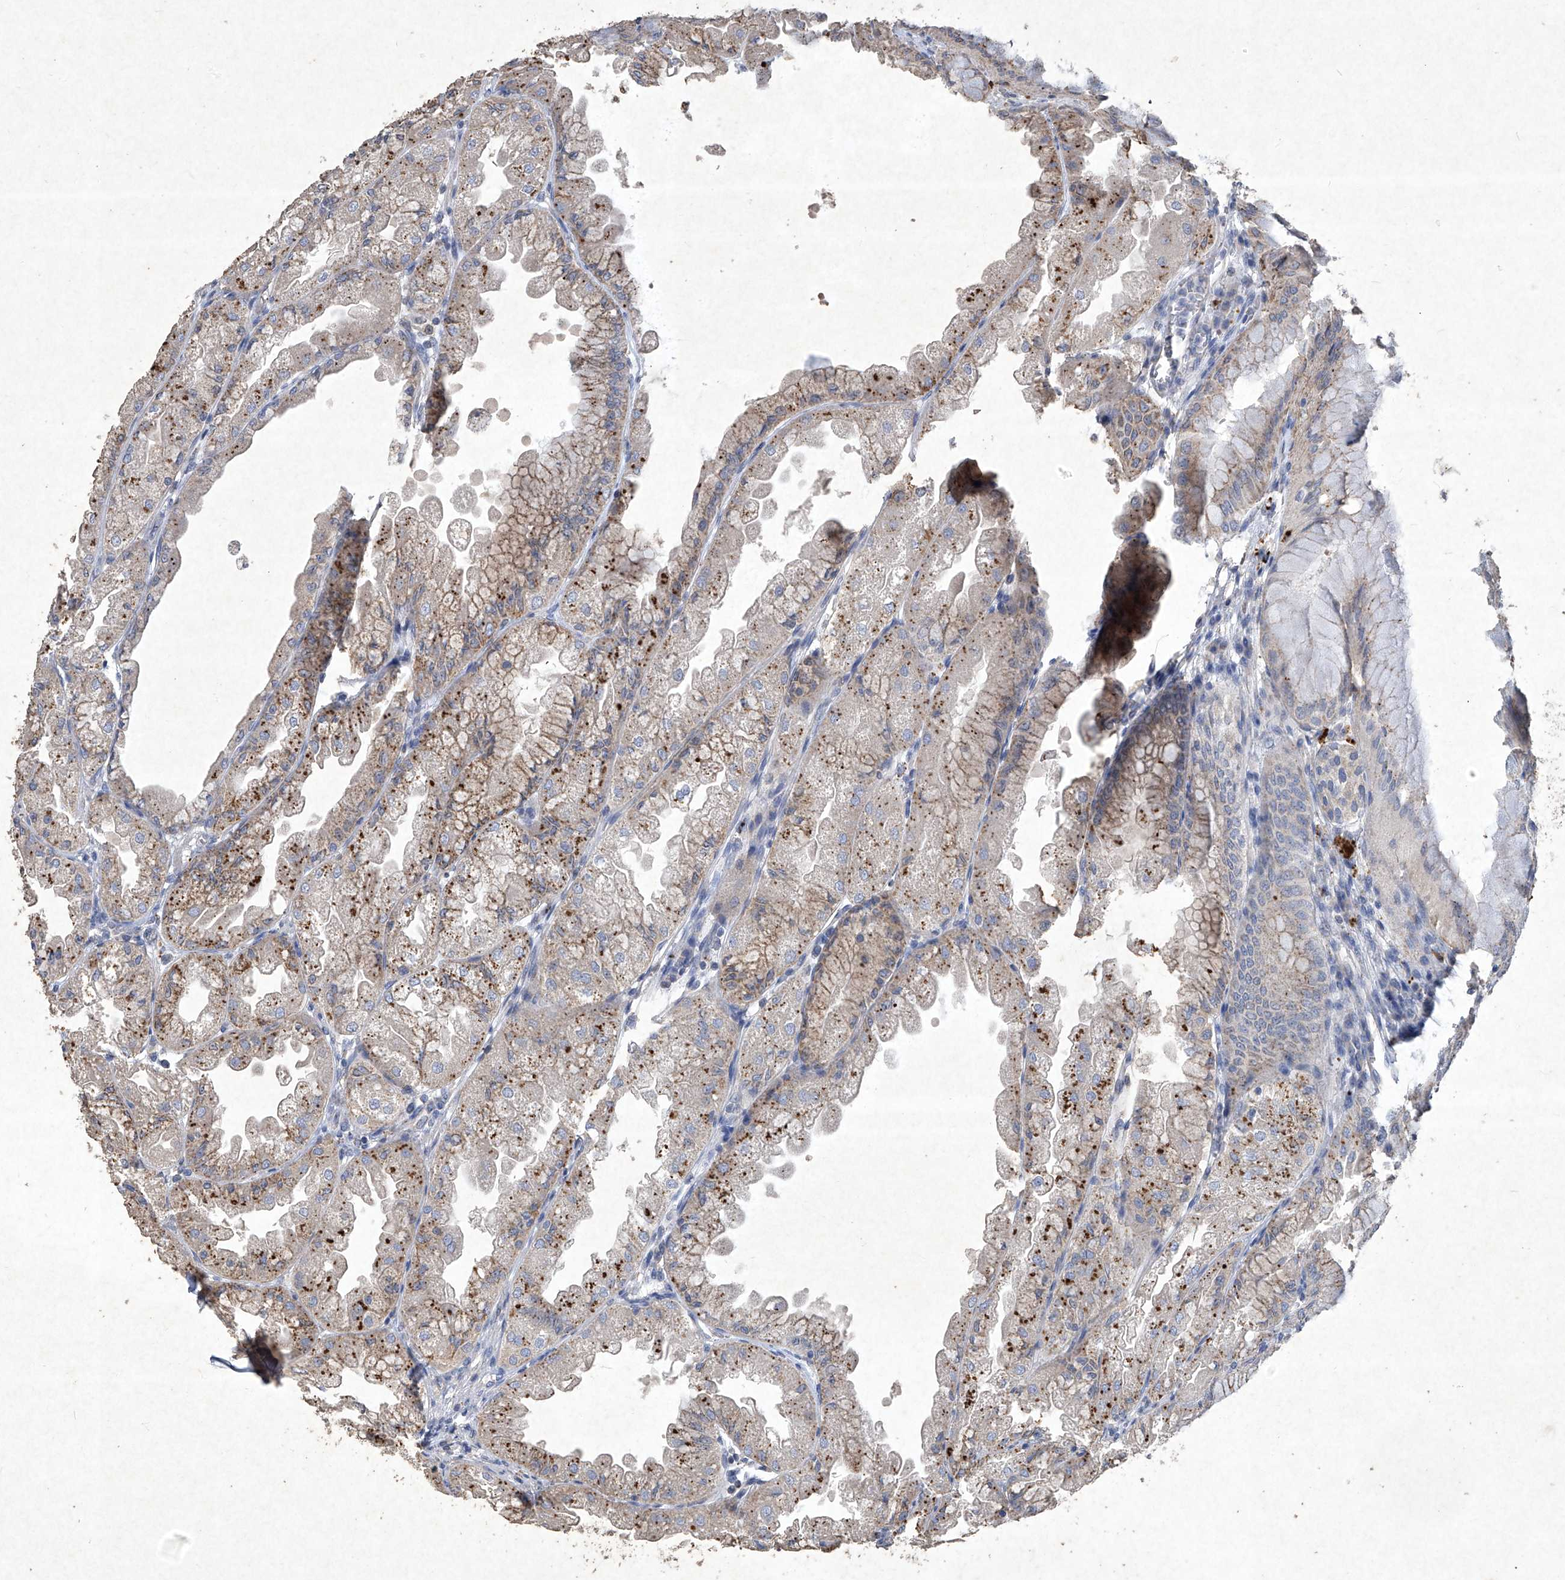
{"staining": {"intensity": "strong", "quantity": "25%-75%", "location": "cytoplasmic/membranous"}, "tissue": "stomach", "cell_type": "Glandular cells", "image_type": "normal", "snomed": [{"axis": "morphology", "description": "Normal tissue, NOS"}, {"axis": "topography", "description": "Stomach, upper"}], "caption": "Brown immunohistochemical staining in unremarkable stomach reveals strong cytoplasmic/membranous positivity in approximately 25%-75% of glandular cells.", "gene": "MED16", "patient": {"sex": "male", "age": 47}}